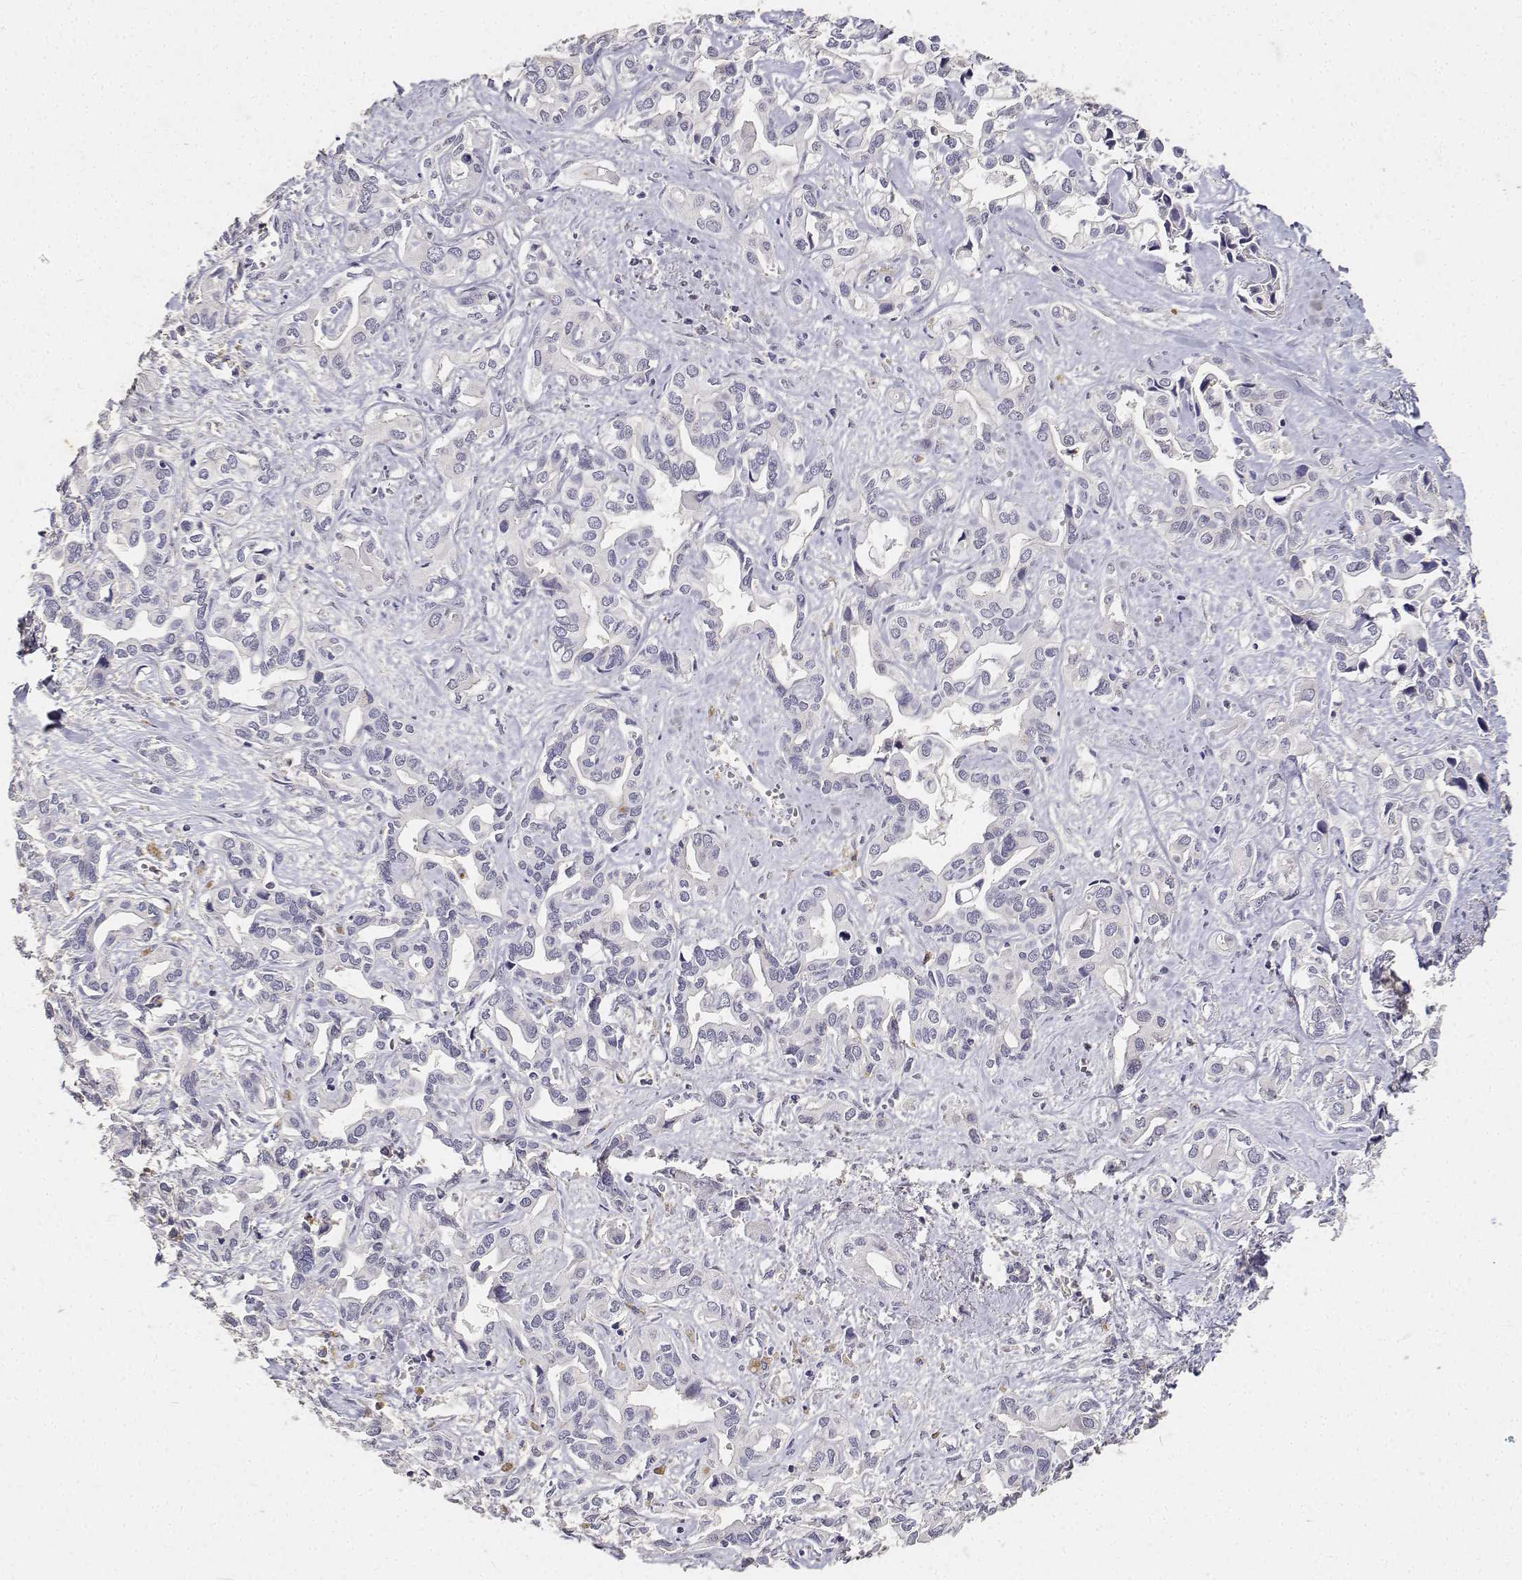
{"staining": {"intensity": "negative", "quantity": "none", "location": "none"}, "tissue": "liver cancer", "cell_type": "Tumor cells", "image_type": "cancer", "snomed": [{"axis": "morphology", "description": "Cholangiocarcinoma"}, {"axis": "topography", "description": "Liver"}], "caption": "Tumor cells are negative for protein expression in human liver cancer.", "gene": "PAEP", "patient": {"sex": "female", "age": 64}}